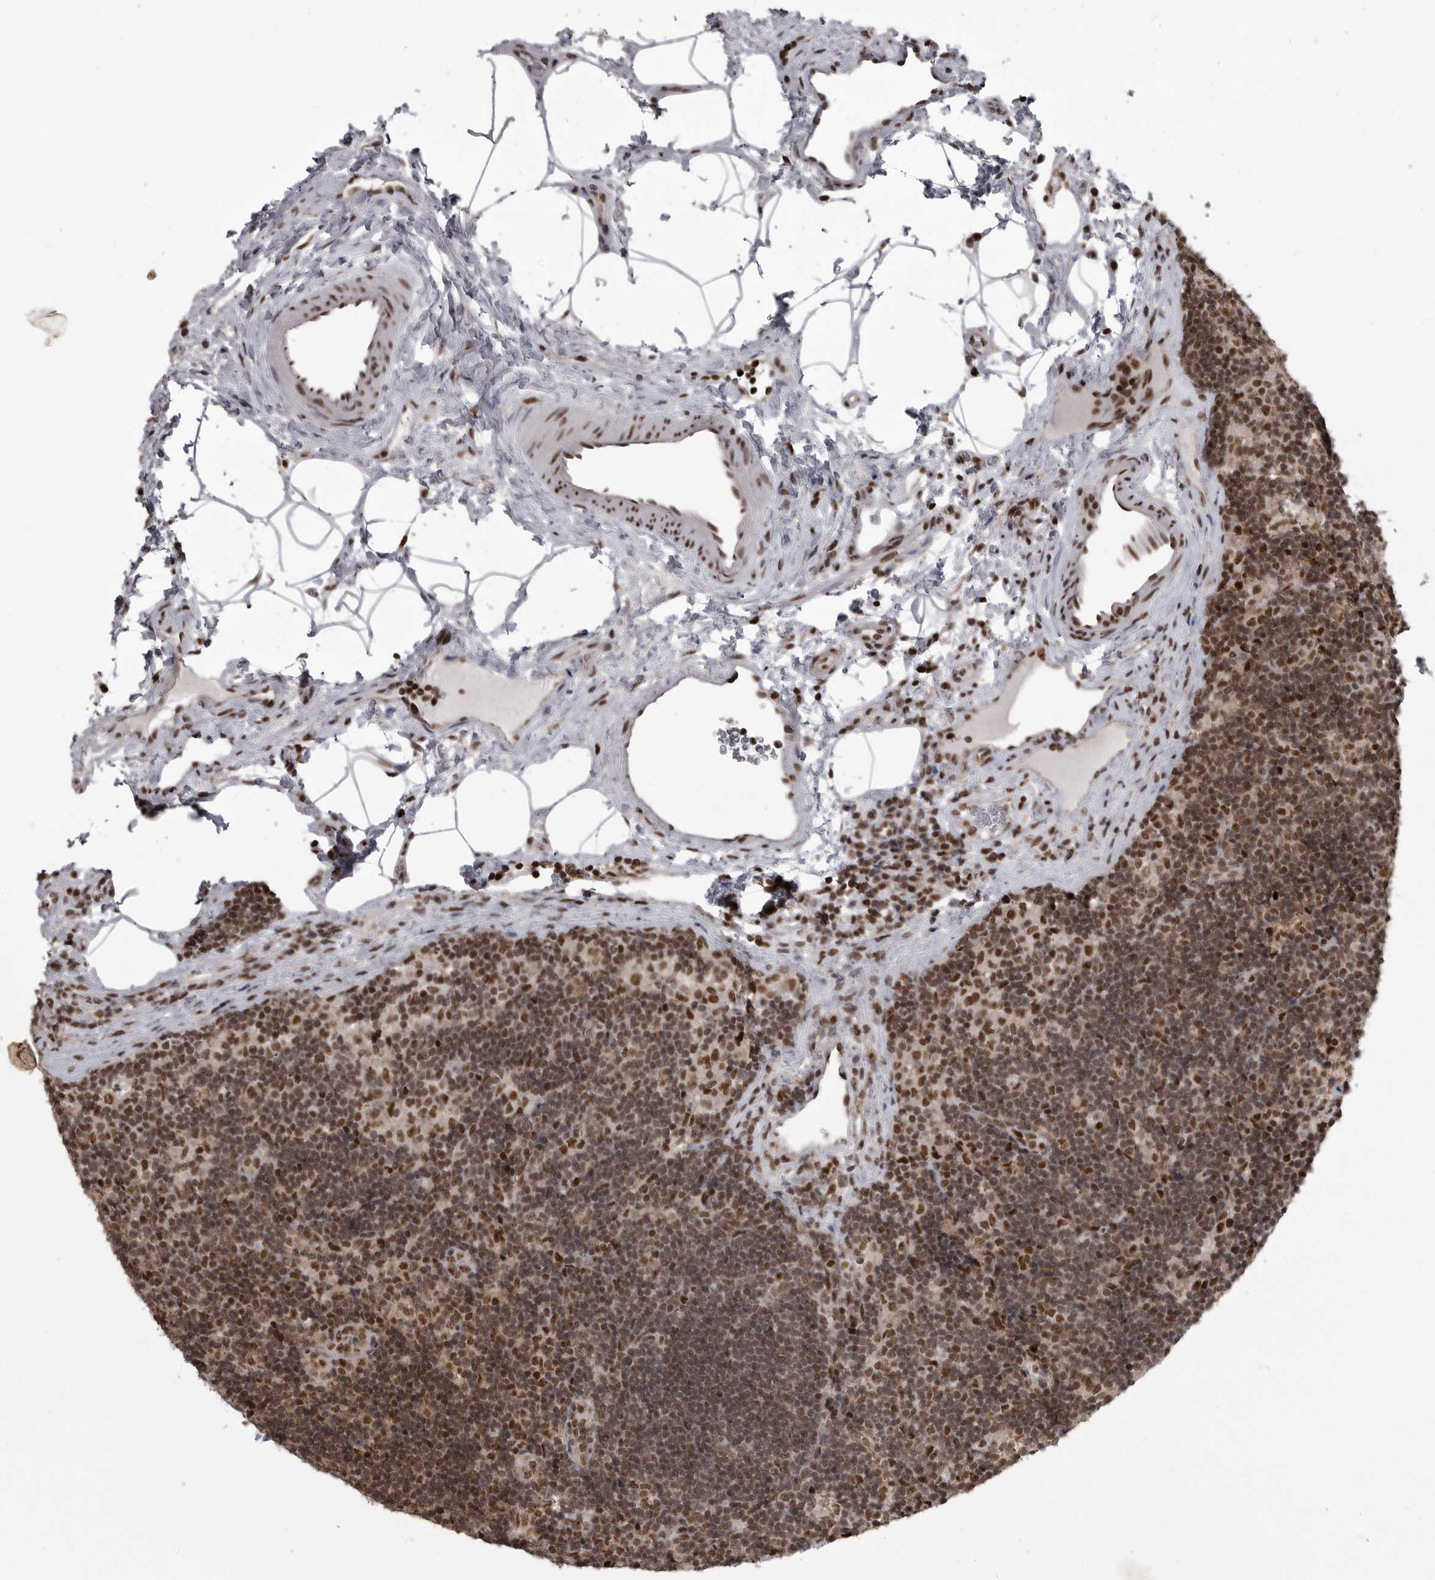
{"staining": {"intensity": "moderate", "quantity": ">75%", "location": "nuclear"}, "tissue": "lymph node", "cell_type": "Germinal center cells", "image_type": "normal", "snomed": [{"axis": "morphology", "description": "Normal tissue, NOS"}, {"axis": "topography", "description": "Lymph node"}], "caption": "Moderate nuclear staining for a protein is appreciated in approximately >75% of germinal center cells of benign lymph node using immunohistochemistry.", "gene": "YAF2", "patient": {"sex": "female", "age": 22}}